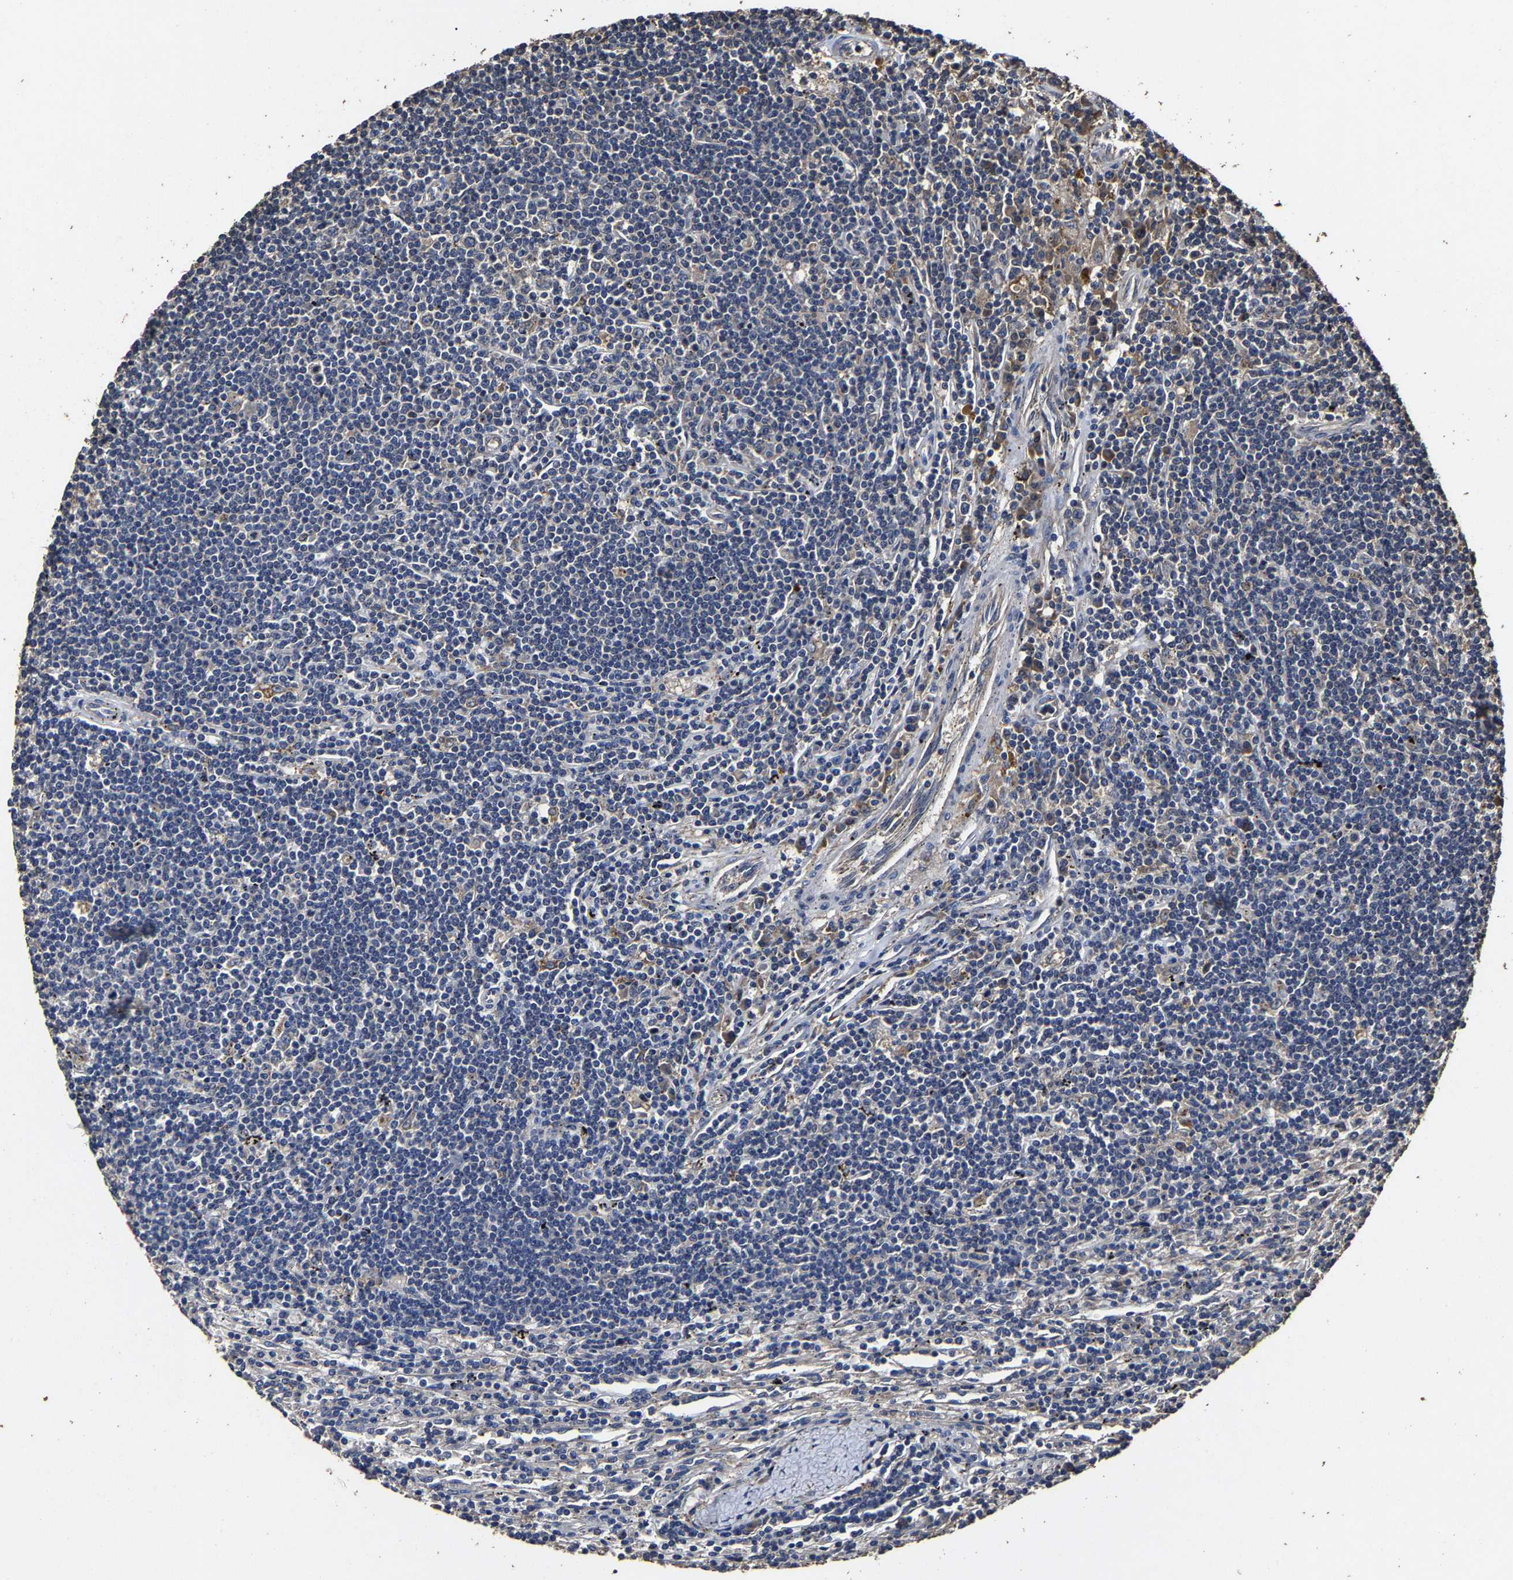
{"staining": {"intensity": "negative", "quantity": "none", "location": "none"}, "tissue": "lymphoma", "cell_type": "Tumor cells", "image_type": "cancer", "snomed": [{"axis": "morphology", "description": "Malignant lymphoma, non-Hodgkin's type, Low grade"}, {"axis": "topography", "description": "Spleen"}], "caption": "Low-grade malignant lymphoma, non-Hodgkin's type stained for a protein using IHC displays no positivity tumor cells.", "gene": "PPM1K", "patient": {"sex": "male", "age": 76}}